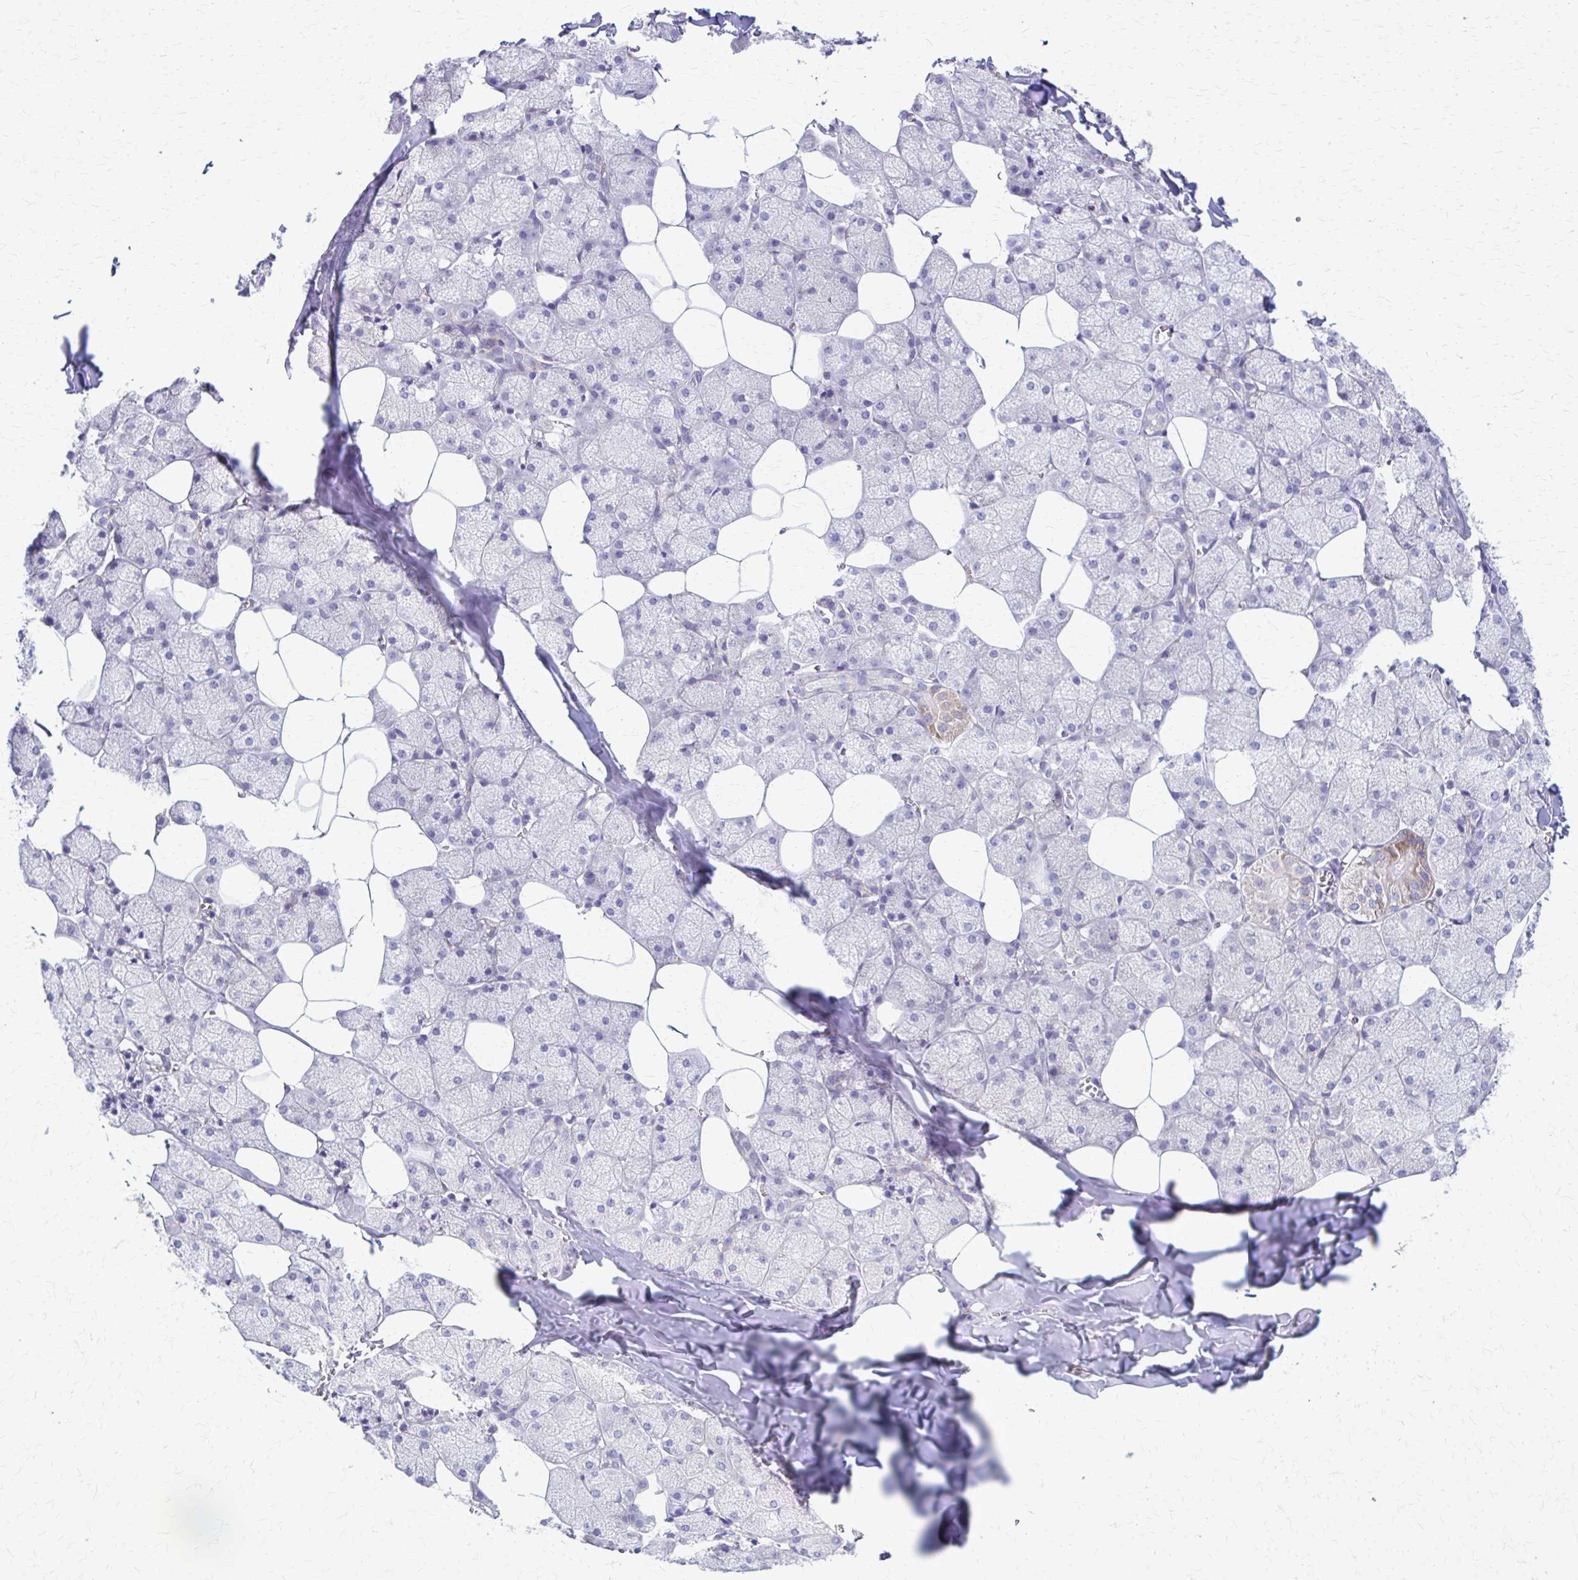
{"staining": {"intensity": "weak", "quantity": "<25%", "location": "cytoplasmic/membranous"}, "tissue": "salivary gland", "cell_type": "Glandular cells", "image_type": "normal", "snomed": [{"axis": "morphology", "description": "Normal tissue, NOS"}, {"axis": "topography", "description": "Salivary gland"}, {"axis": "topography", "description": "Peripheral nerve tissue"}], "caption": "DAB (3,3'-diaminobenzidine) immunohistochemical staining of unremarkable salivary gland reveals no significant positivity in glandular cells. (DAB IHC visualized using brightfield microscopy, high magnification).", "gene": "SAMD13", "patient": {"sex": "male", "age": 38}}